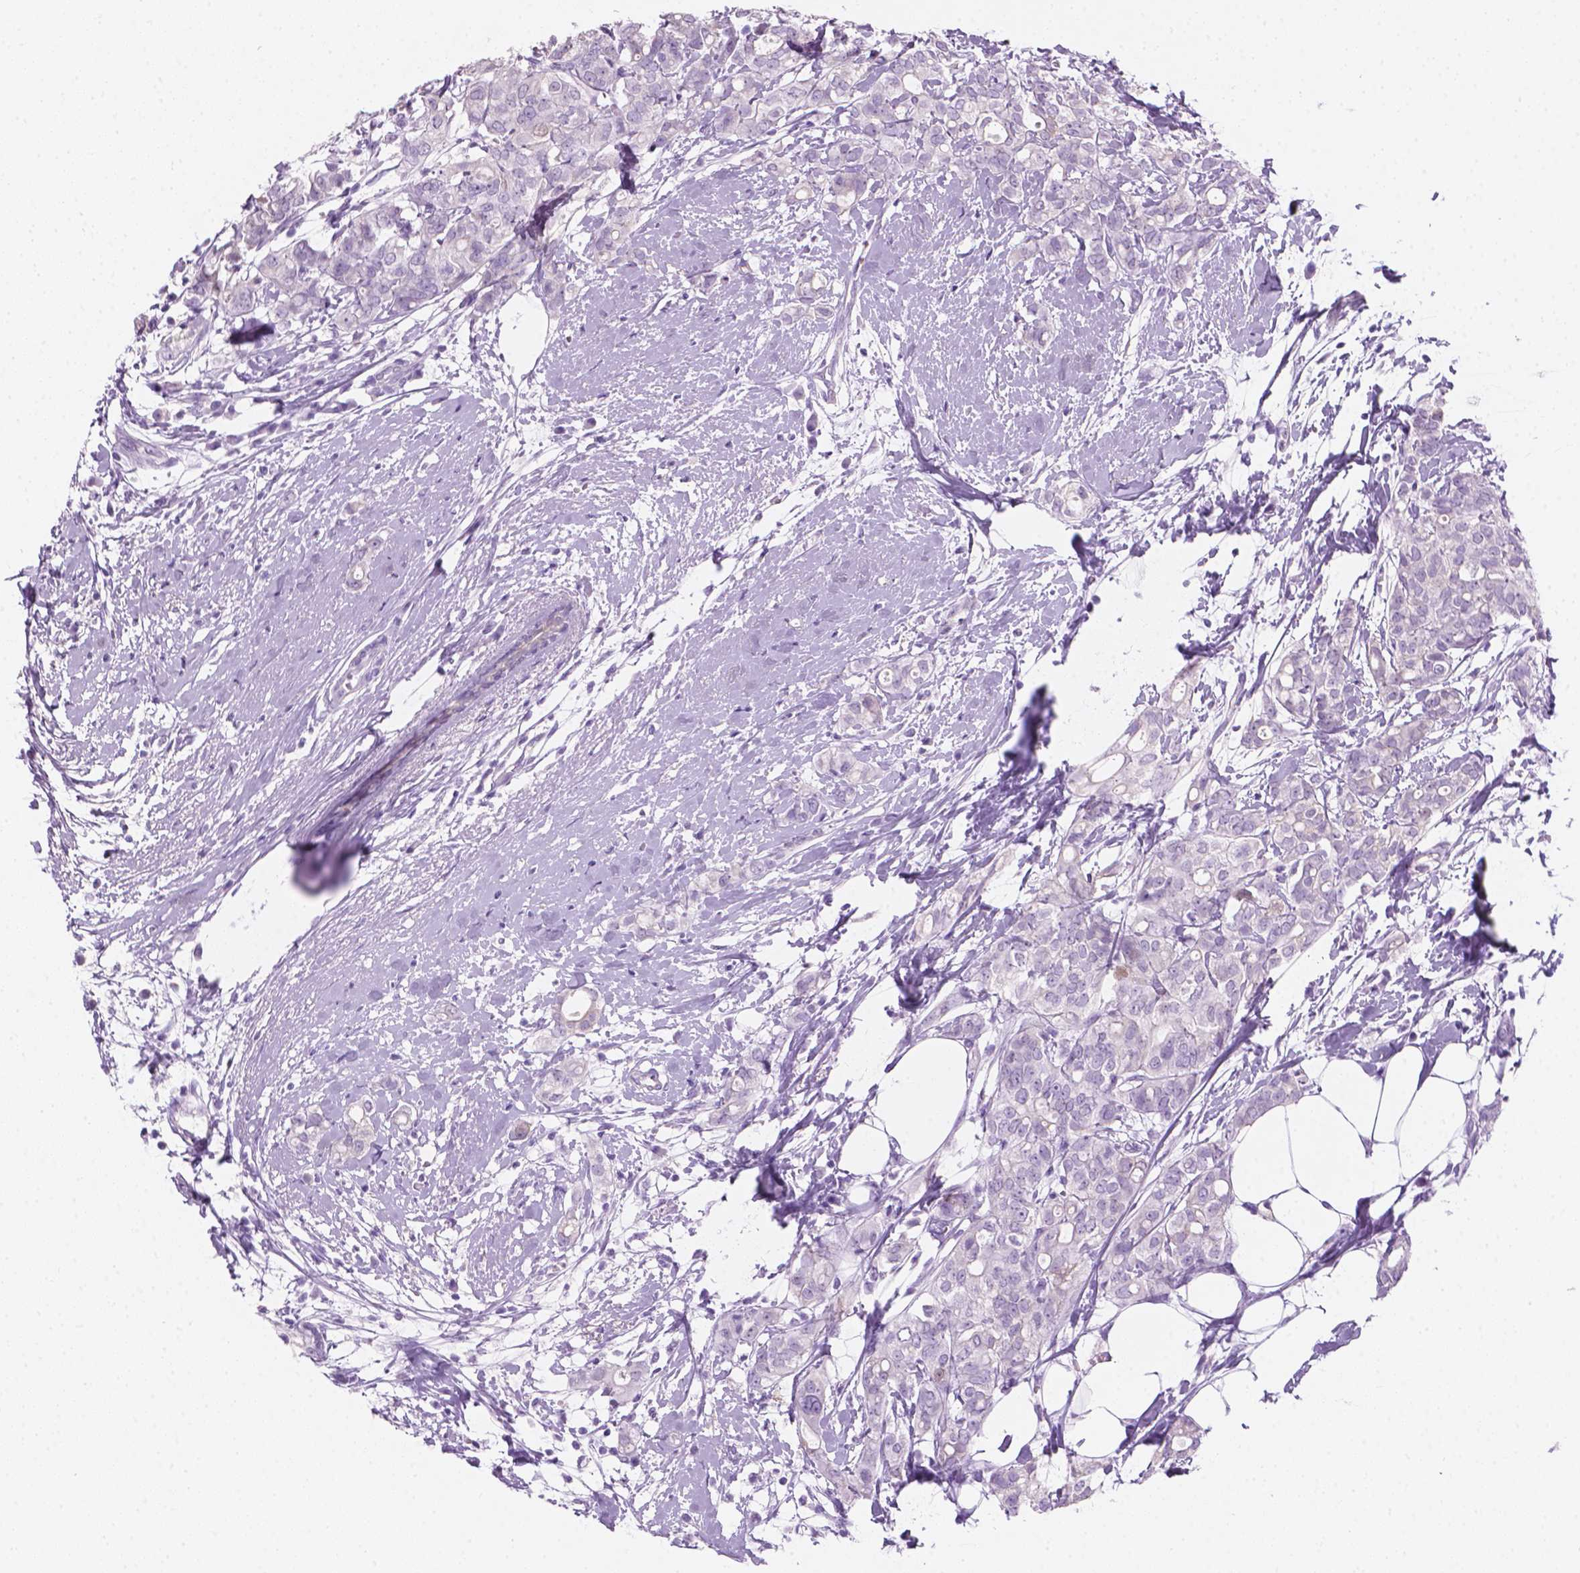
{"staining": {"intensity": "negative", "quantity": "none", "location": "none"}, "tissue": "breast cancer", "cell_type": "Tumor cells", "image_type": "cancer", "snomed": [{"axis": "morphology", "description": "Duct carcinoma"}, {"axis": "topography", "description": "Breast"}], "caption": "Tumor cells show no significant protein expression in breast cancer. (DAB (3,3'-diaminobenzidine) immunohistochemistry (IHC) visualized using brightfield microscopy, high magnification).", "gene": "TTC29", "patient": {"sex": "female", "age": 40}}